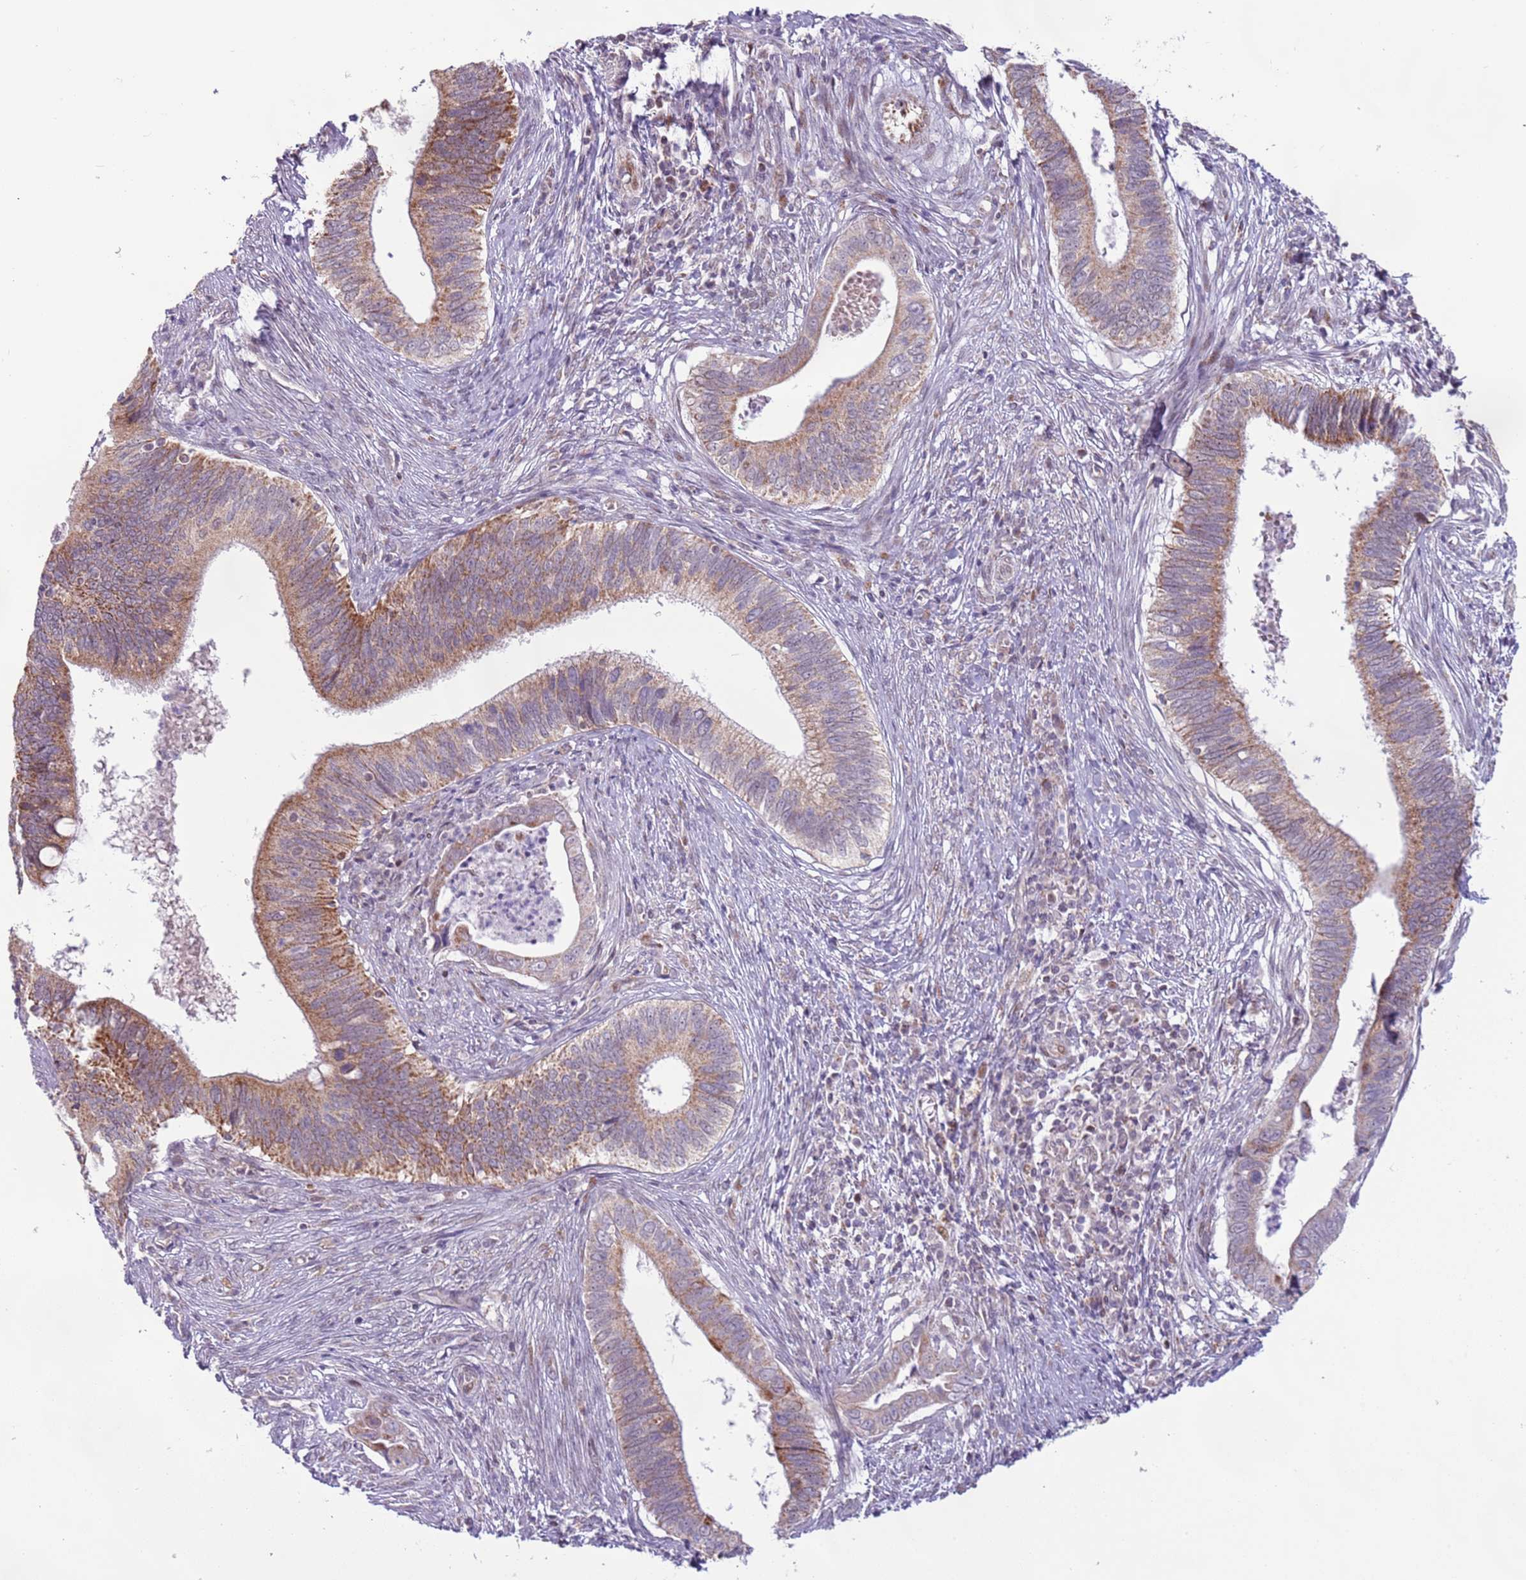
{"staining": {"intensity": "moderate", "quantity": "25%-75%", "location": "cytoplasmic/membranous"}, "tissue": "cervical cancer", "cell_type": "Tumor cells", "image_type": "cancer", "snomed": [{"axis": "morphology", "description": "Adenocarcinoma, NOS"}, {"axis": "topography", "description": "Cervix"}], "caption": "Immunohistochemistry (DAB (3,3'-diaminobenzidine)) staining of cervical cancer shows moderate cytoplasmic/membranous protein staining in about 25%-75% of tumor cells. (Brightfield microscopy of DAB IHC at high magnification).", "gene": "MLLT11", "patient": {"sex": "female", "age": 42}}